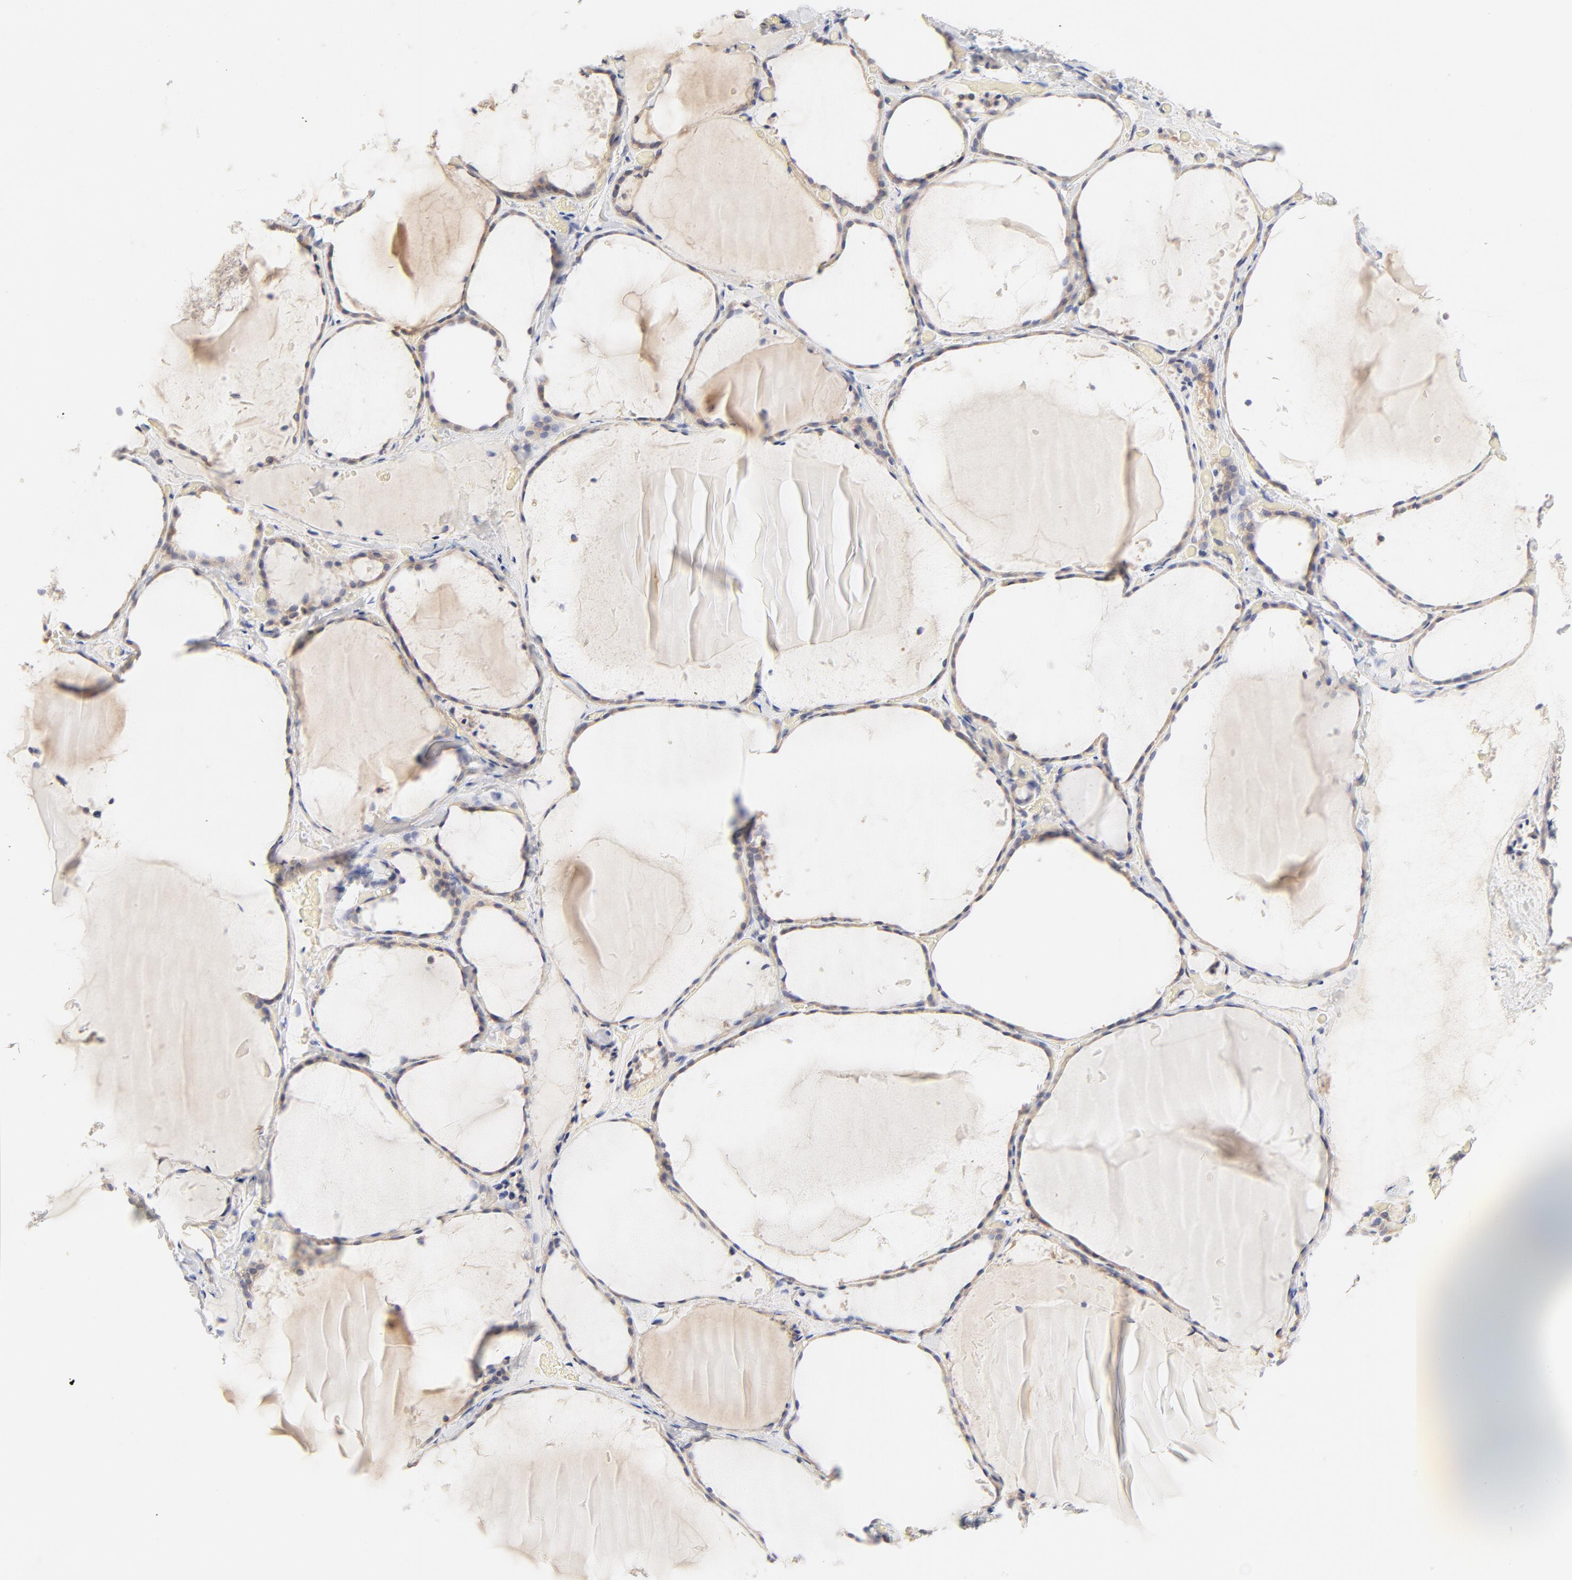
{"staining": {"intensity": "negative", "quantity": "none", "location": "none"}, "tissue": "thyroid gland", "cell_type": "Glandular cells", "image_type": "normal", "snomed": [{"axis": "morphology", "description": "Normal tissue, NOS"}, {"axis": "topography", "description": "Thyroid gland"}], "caption": "The IHC photomicrograph has no significant expression in glandular cells of thyroid gland.", "gene": "MTERF2", "patient": {"sex": "female", "age": 22}}